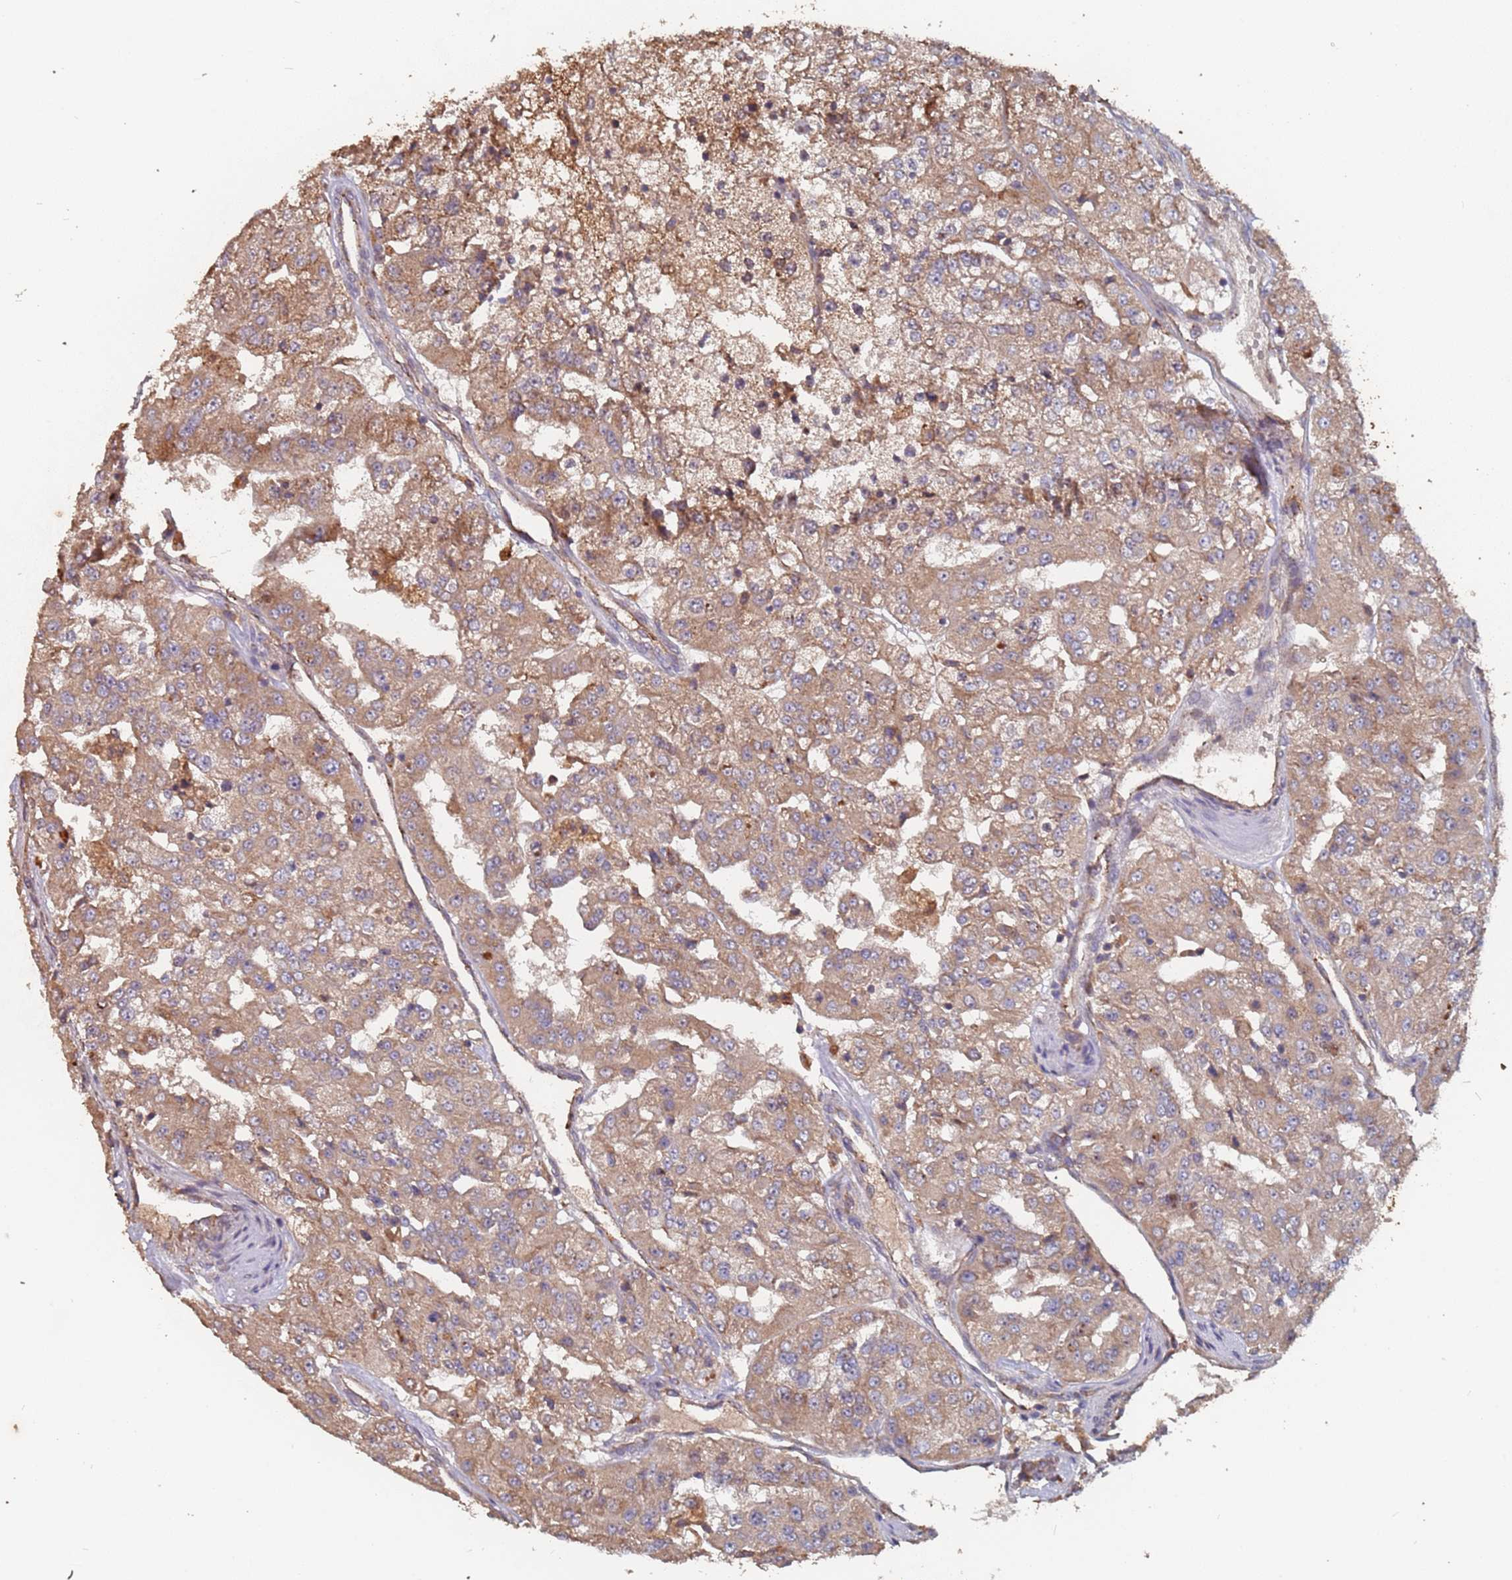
{"staining": {"intensity": "moderate", "quantity": ">75%", "location": "cytoplasmic/membranous"}, "tissue": "renal cancer", "cell_type": "Tumor cells", "image_type": "cancer", "snomed": [{"axis": "morphology", "description": "Adenocarcinoma, NOS"}, {"axis": "topography", "description": "Kidney"}], "caption": "Protein expression analysis of adenocarcinoma (renal) reveals moderate cytoplasmic/membranous positivity in approximately >75% of tumor cells.", "gene": "ATG5", "patient": {"sex": "female", "age": 63}}